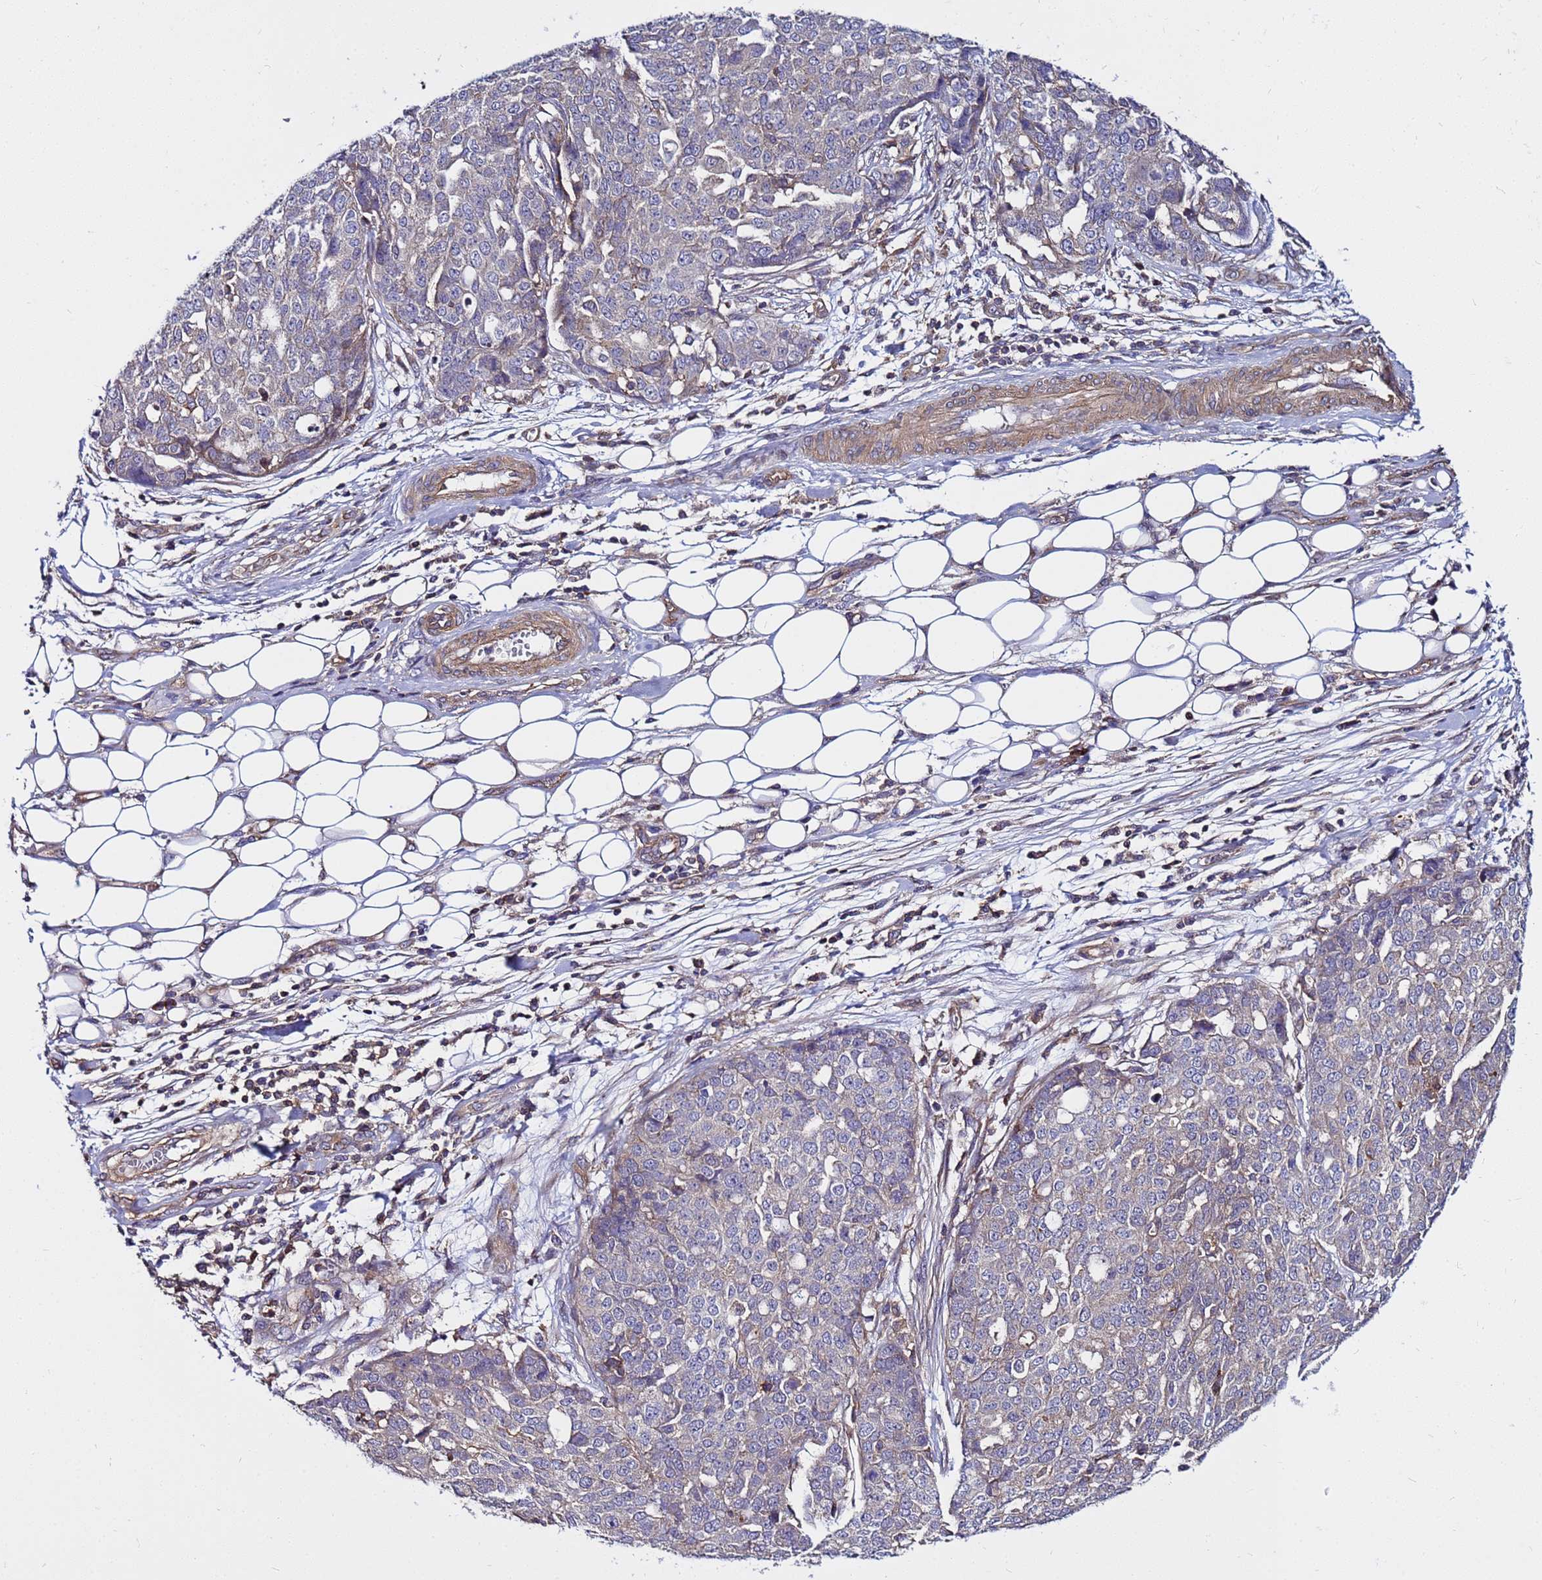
{"staining": {"intensity": "weak", "quantity": "<25%", "location": "cytoplasmic/membranous"}, "tissue": "ovarian cancer", "cell_type": "Tumor cells", "image_type": "cancer", "snomed": [{"axis": "morphology", "description": "Cystadenocarcinoma, serous, NOS"}, {"axis": "topography", "description": "Soft tissue"}, {"axis": "topography", "description": "Ovary"}], "caption": "Immunohistochemistry (IHC) of ovarian cancer displays no expression in tumor cells. (Stains: DAB (3,3'-diaminobenzidine) IHC with hematoxylin counter stain, Microscopy: brightfield microscopy at high magnification).", "gene": "STK38", "patient": {"sex": "female", "age": 57}}